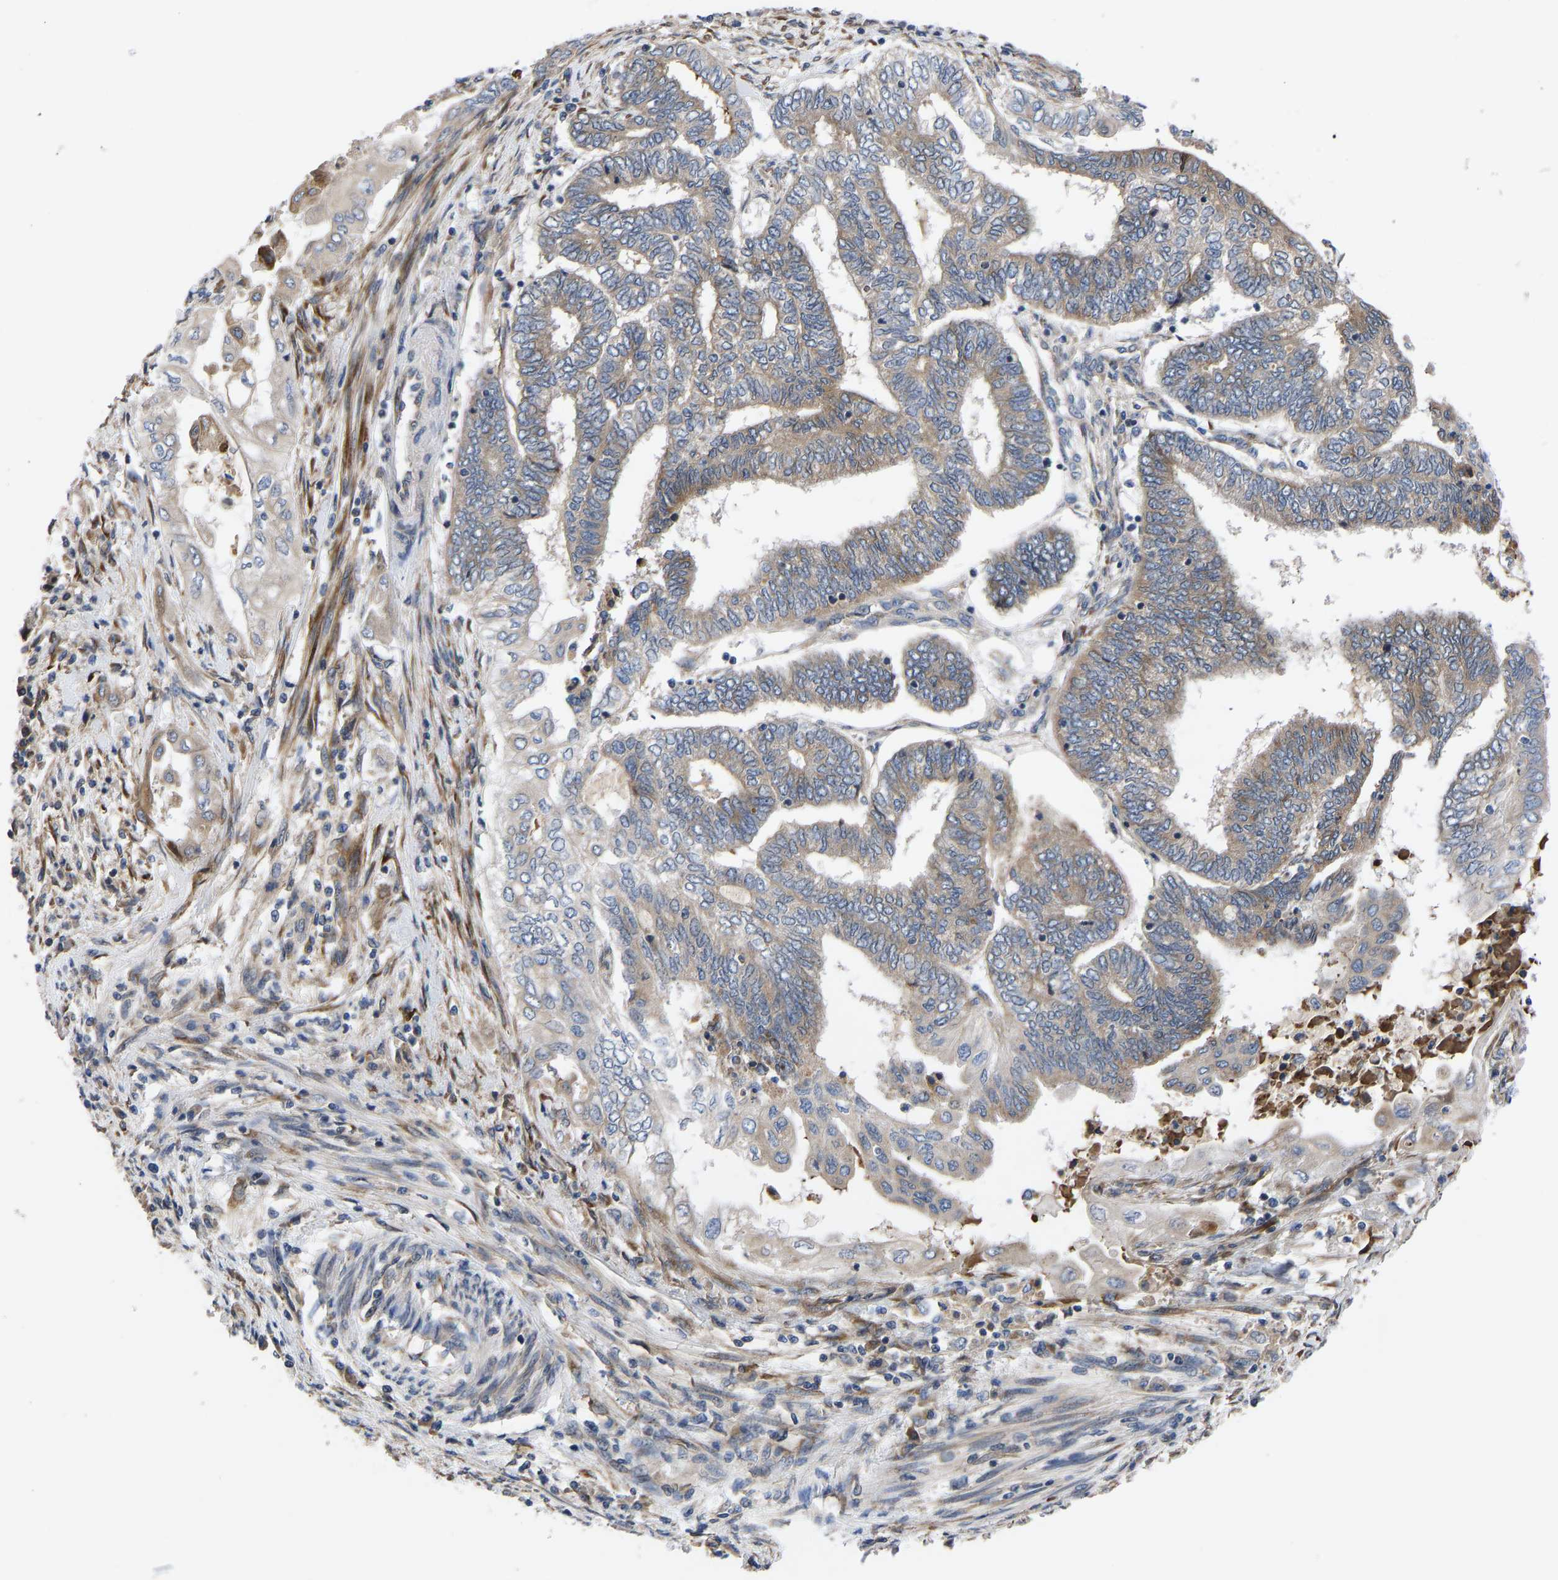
{"staining": {"intensity": "weak", "quantity": ">75%", "location": "cytoplasmic/membranous"}, "tissue": "endometrial cancer", "cell_type": "Tumor cells", "image_type": "cancer", "snomed": [{"axis": "morphology", "description": "Adenocarcinoma, NOS"}, {"axis": "topography", "description": "Uterus"}, {"axis": "topography", "description": "Endometrium"}], "caption": "This photomicrograph exhibits immunohistochemistry staining of endometrial cancer, with low weak cytoplasmic/membranous positivity in approximately >75% of tumor cells.", "gene": "FRRS1", "patient": {"sex": "female", "age": 70}}